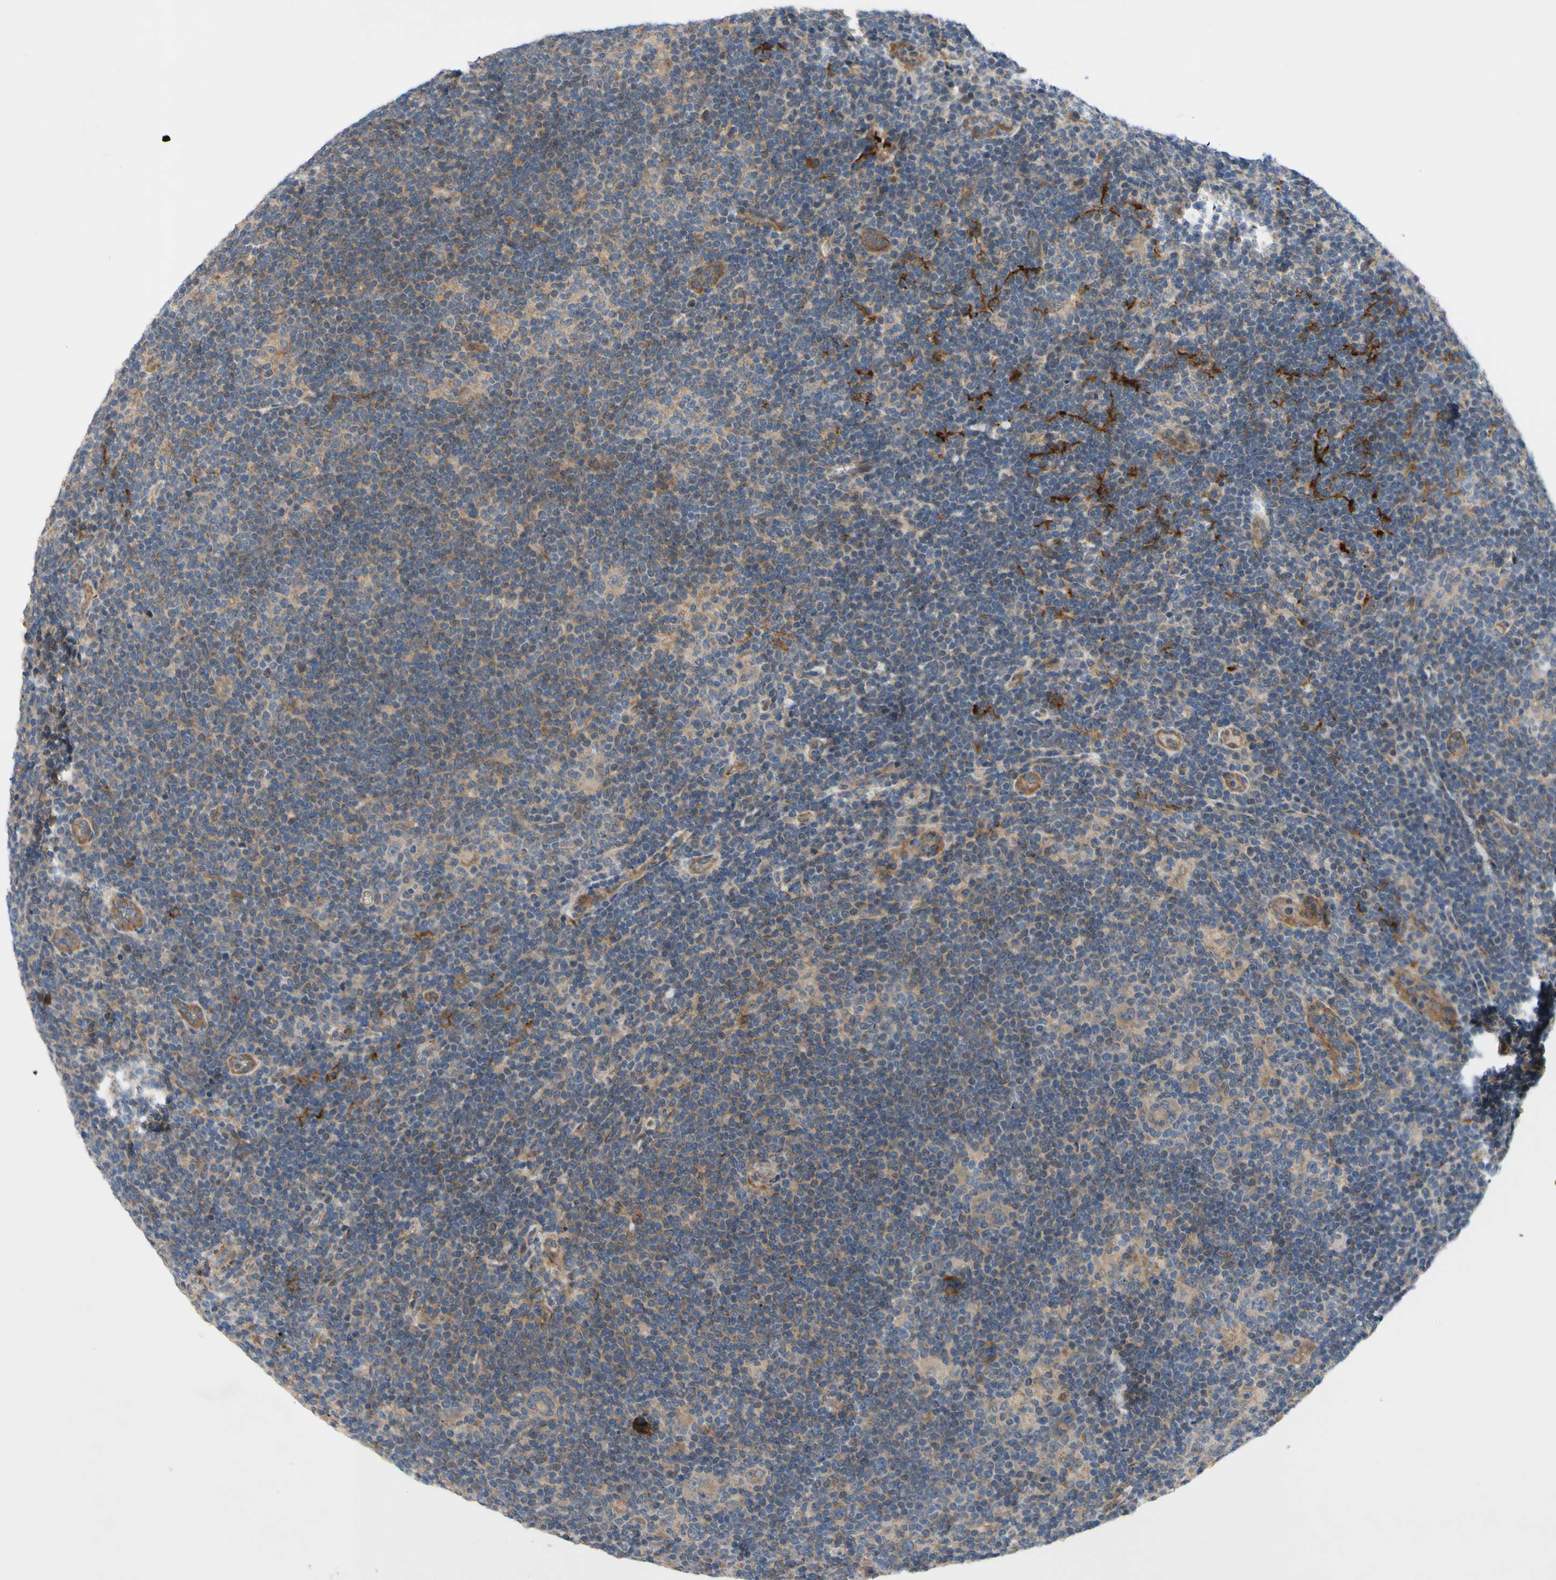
{"staining": {"intensity": "moderate", "quantity": "25%-75%", "location": "cytoplasmic/membranous"}, "tissue": "lymphoma", "cell_type": "Tumor cells", "image_type": "cancer", "snomed": [{"axis": "morphology", "description": "Hodgkin's disease, NOS"}, {"axis": "topography", "description": "Lymph node"}], "caption": "Protein analysis of lymphoma tissue reveals moderate cytoplasmic/membranous expression in about 25%-75% of tumor cells.", "gene": "SVIL", "patient": {"sex": "female", "age": 57}}